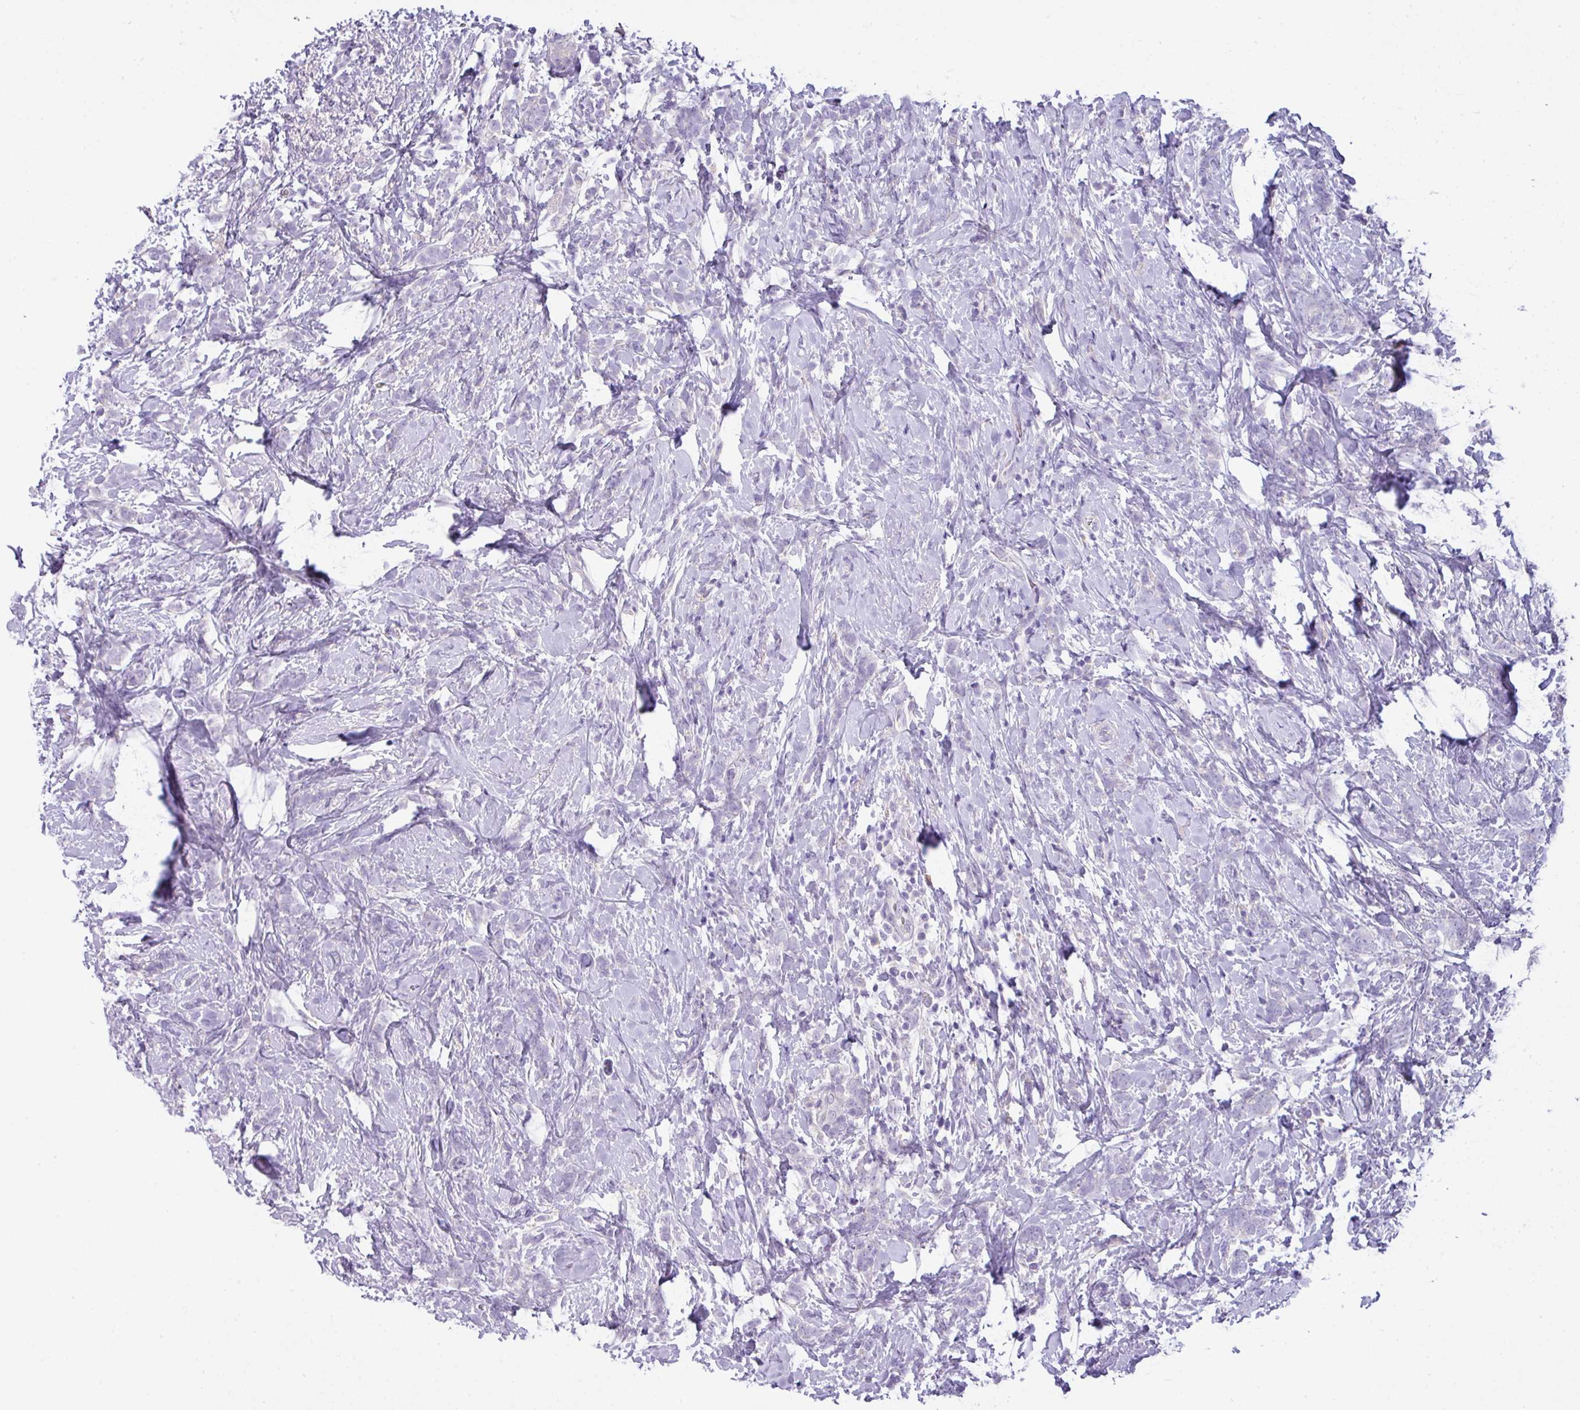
{"staining": {"intensity": "negative", "quantity": "none", "location": "none"}, "tissue": "breast cancer", "cell_type": "Tumor cells", "image_type": "cancer", "snomed": [{"axis": "morphology", "description": "Lobular carcinoma"}, {"axis": "topography", "description": "Breast"}], "caption": "This image is of breast cancer stained with immunohistochemistry to label a protein in brown with the nuclei are counter-stained blue. There is no expression in tumor cells.", "gene": "OR6C6", "patient": {"sex": "female", "age": 58}}